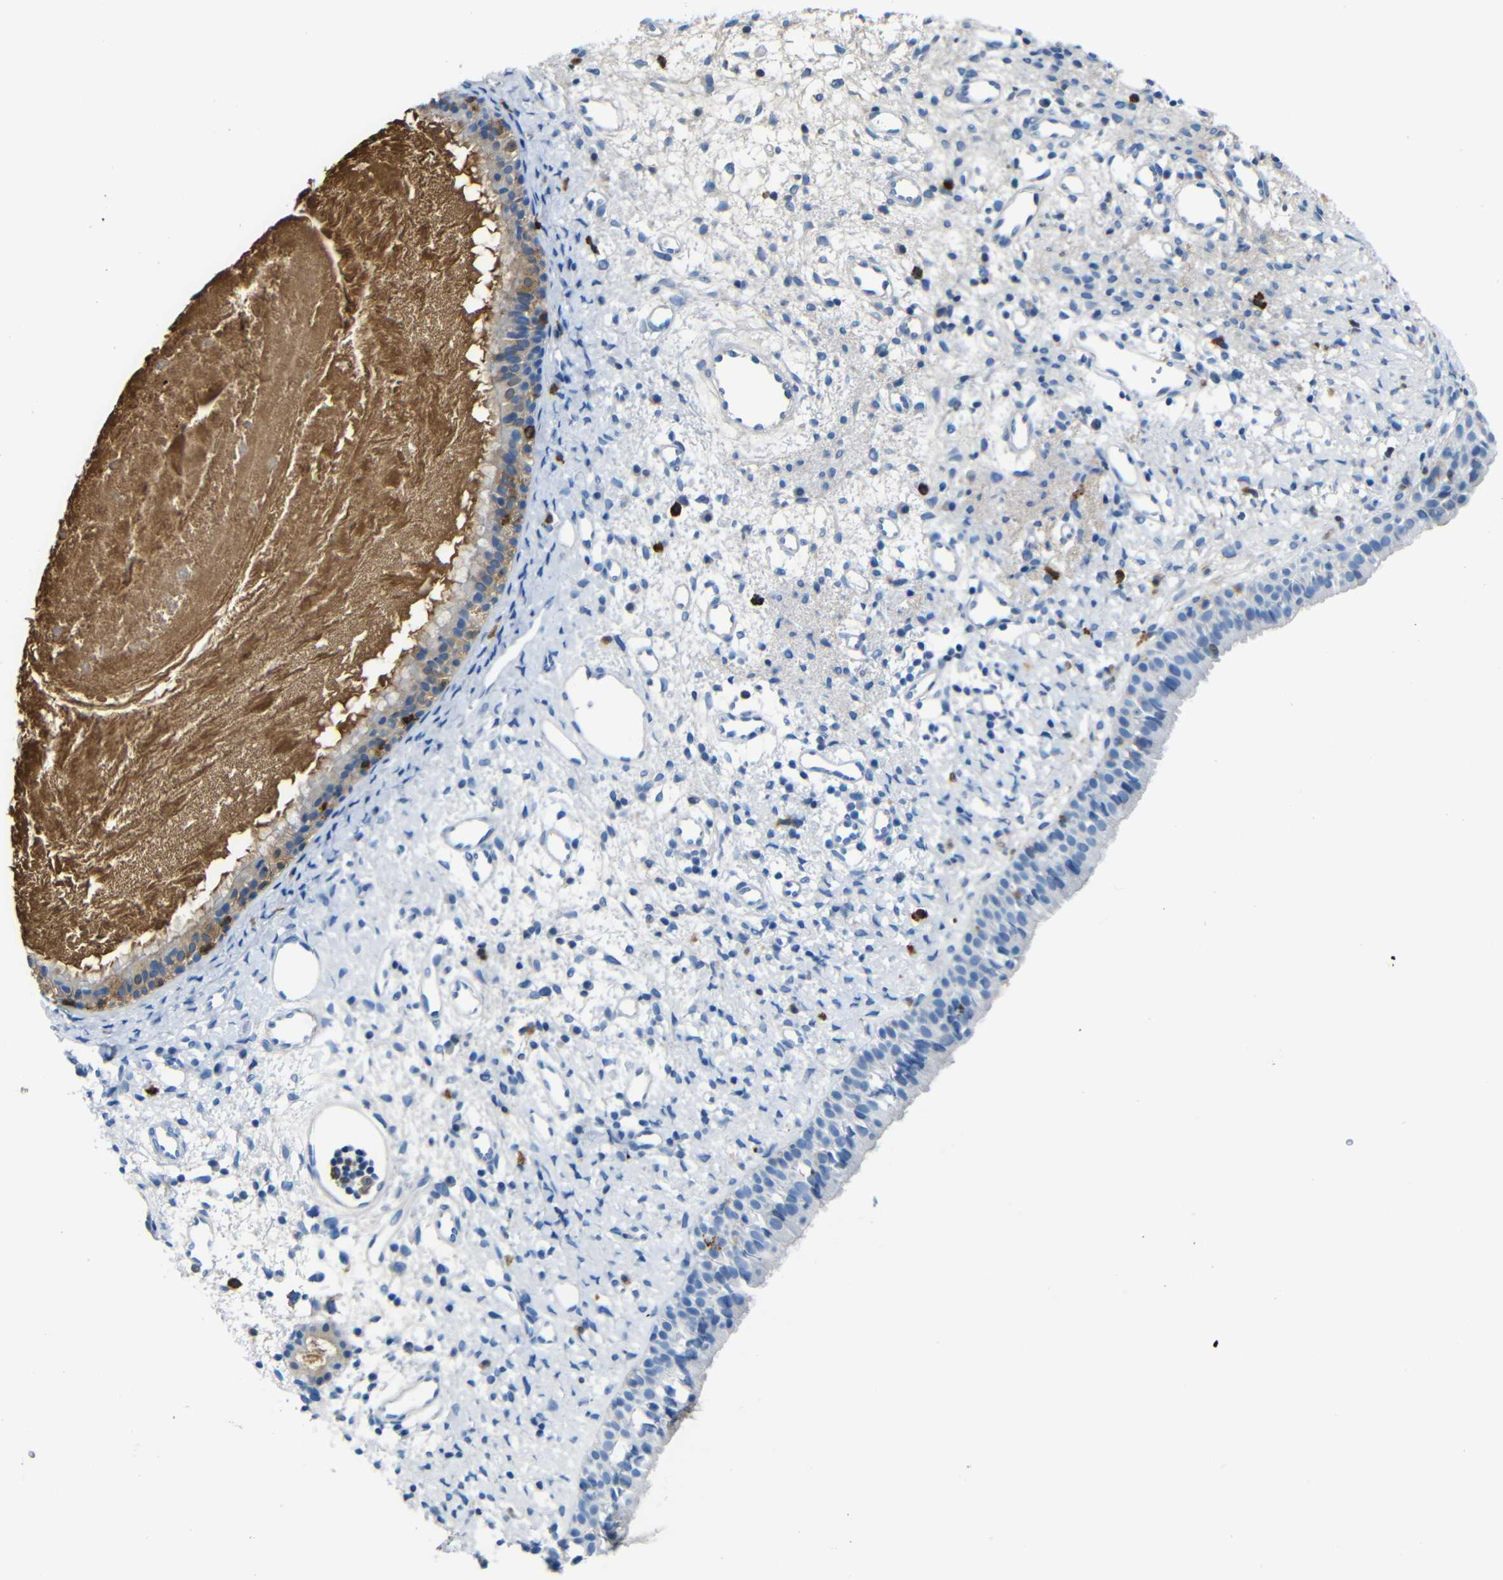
{"staining": {"intensity": "negative", "quantity": "none", "location": "none"}, "tissue": "nasopharynx", "cell_type": "Respiratory epithelial cells", "image_type": "normal", "snomed": [{"axis": "morphology", "description": "Normal tissue, NOS"}, {"axis": "topography", "description": "Nasopharynx"}], "caption": "Micrograph shows no protein staining in respiratory epithelial cells of normal nasopharynx.", "gene": "SERPINA1", "patient": {"sex": "male", "age": 22}}